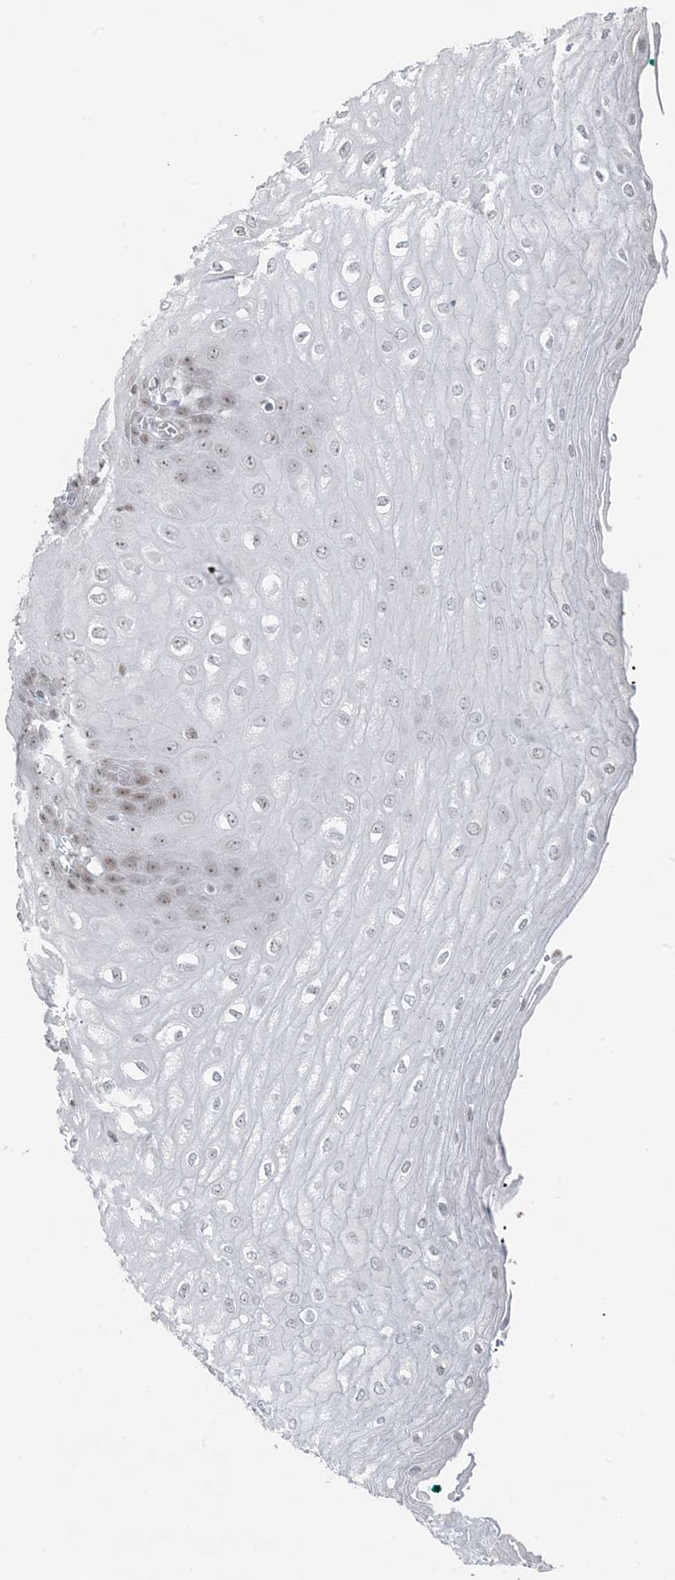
{"staining": {"intensity": "weak", "quantity": "<25%", "location": "nuclear"}, "tissue": "esophagus", "cell_type": "Squamous epithelial cells", "image_type": "normal", "snomed": [{"axis": "morphology", "description": "Normal tissue, NOS"}, {"axis": "topography", "description": "Esophagus"}], "caption": "Immunohistochemistry (IHC) micrograph of normal esophagus: human esophagus stained with DAB exhibits no significant protein positivity in squamous epithelial cells.", "gene": "ZNF787", "patient": {"sex": "male", "age": 60}}